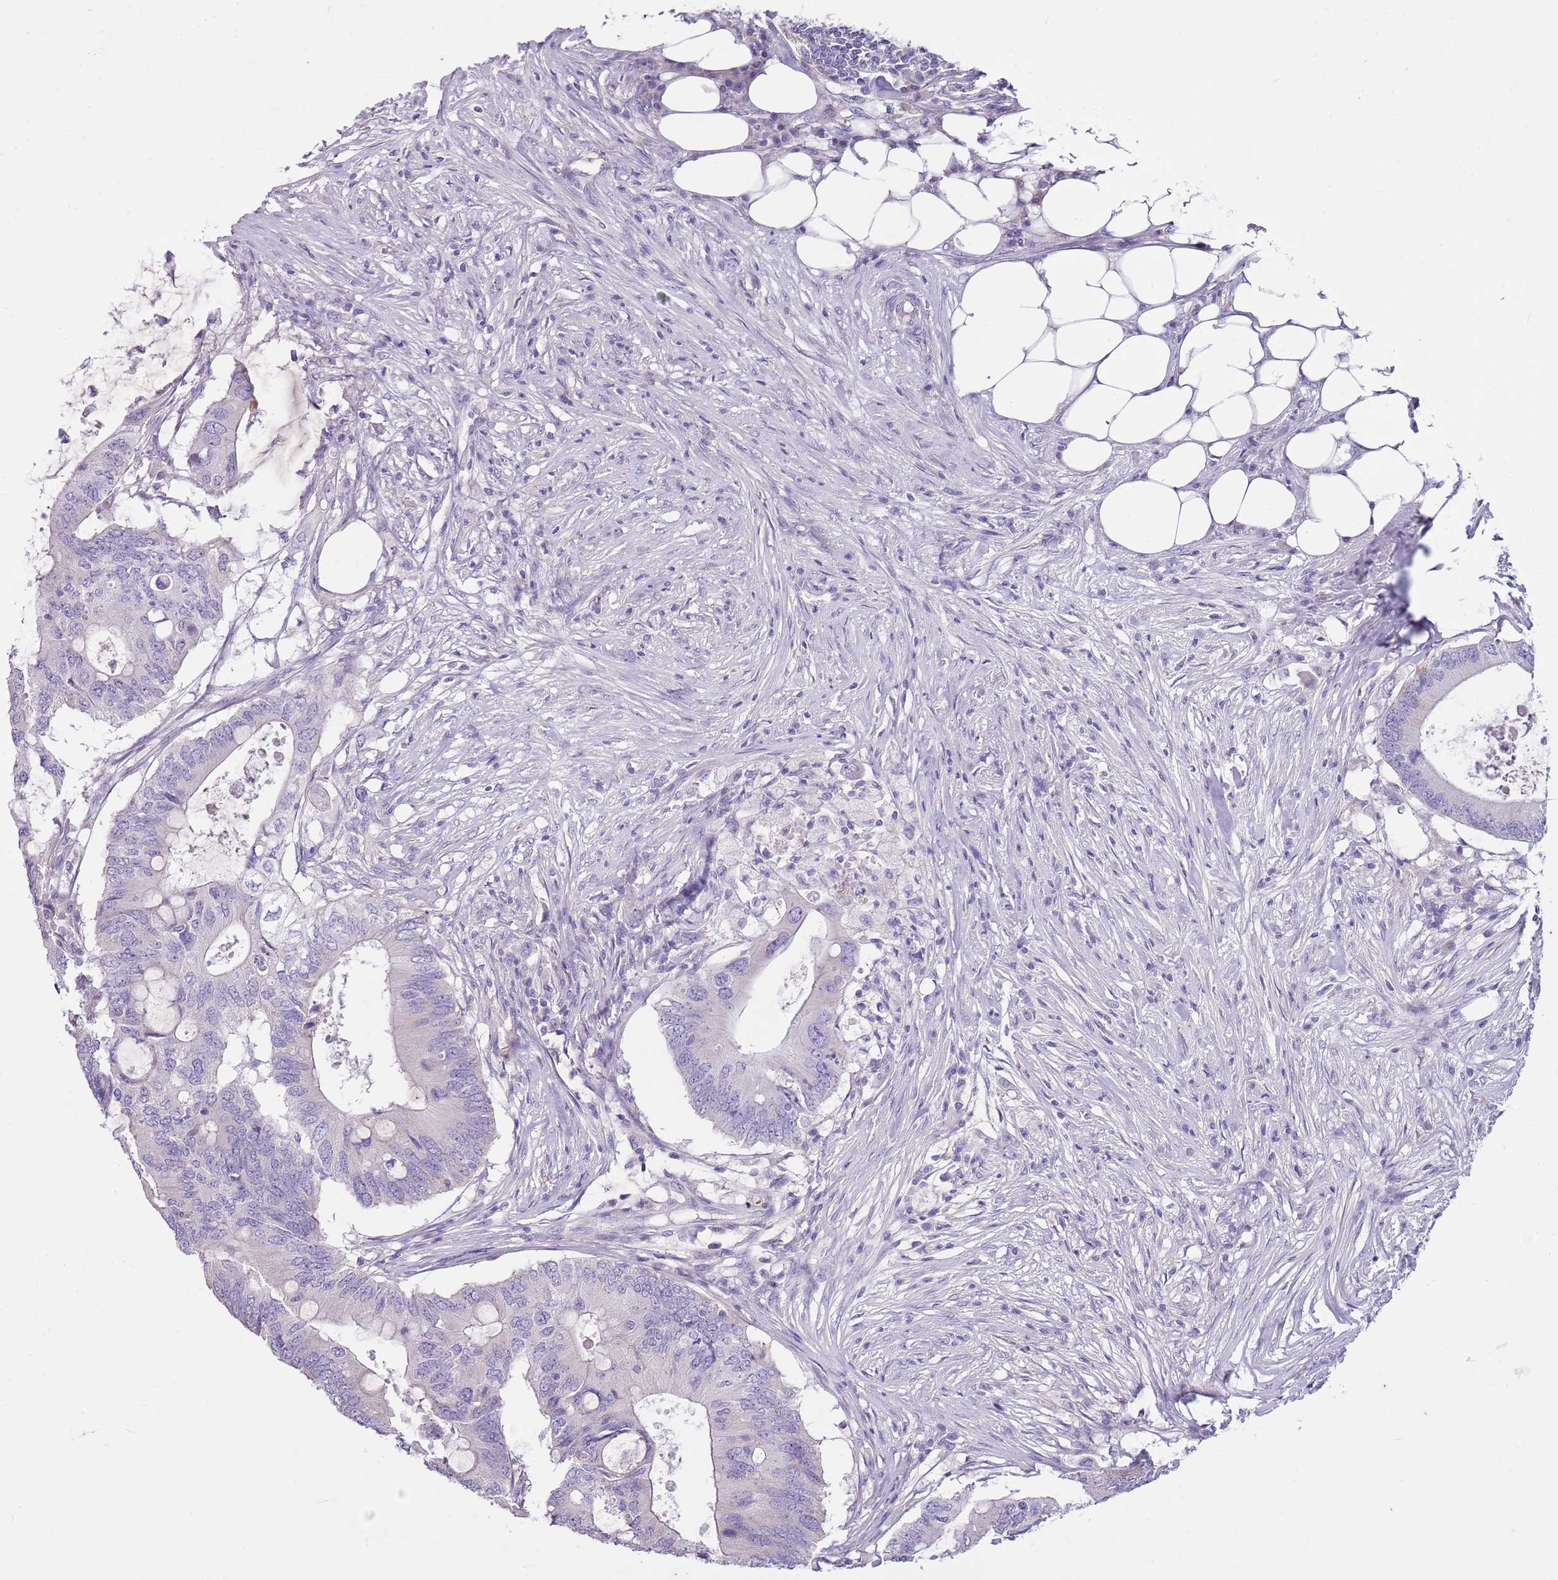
{"staining": {"intensity": "negative", "quantity": "none", "location": "none"}, "tissue": "colorectal cancer", "cell_type": "Tumor cells", "image_type": "cancer", "snomed": [{"axis": "morphology", "description": "Adenocarcinoma, NOS"}, {"axis": "topography", "description": "Colon"}], "caption": "DAB (3,3'-diaminobenzidine) immunohistochemical staining of colorectal adenocarcinoma exhibits no significant staining in tumor cells. (Stains: DAB immunohistochemistry with hematoxylin counter stain, Microscopy: brightfield microscopy at high magnification).", "gene": "CNPPD1", "patient": {"sex": "male", "age": 71}}